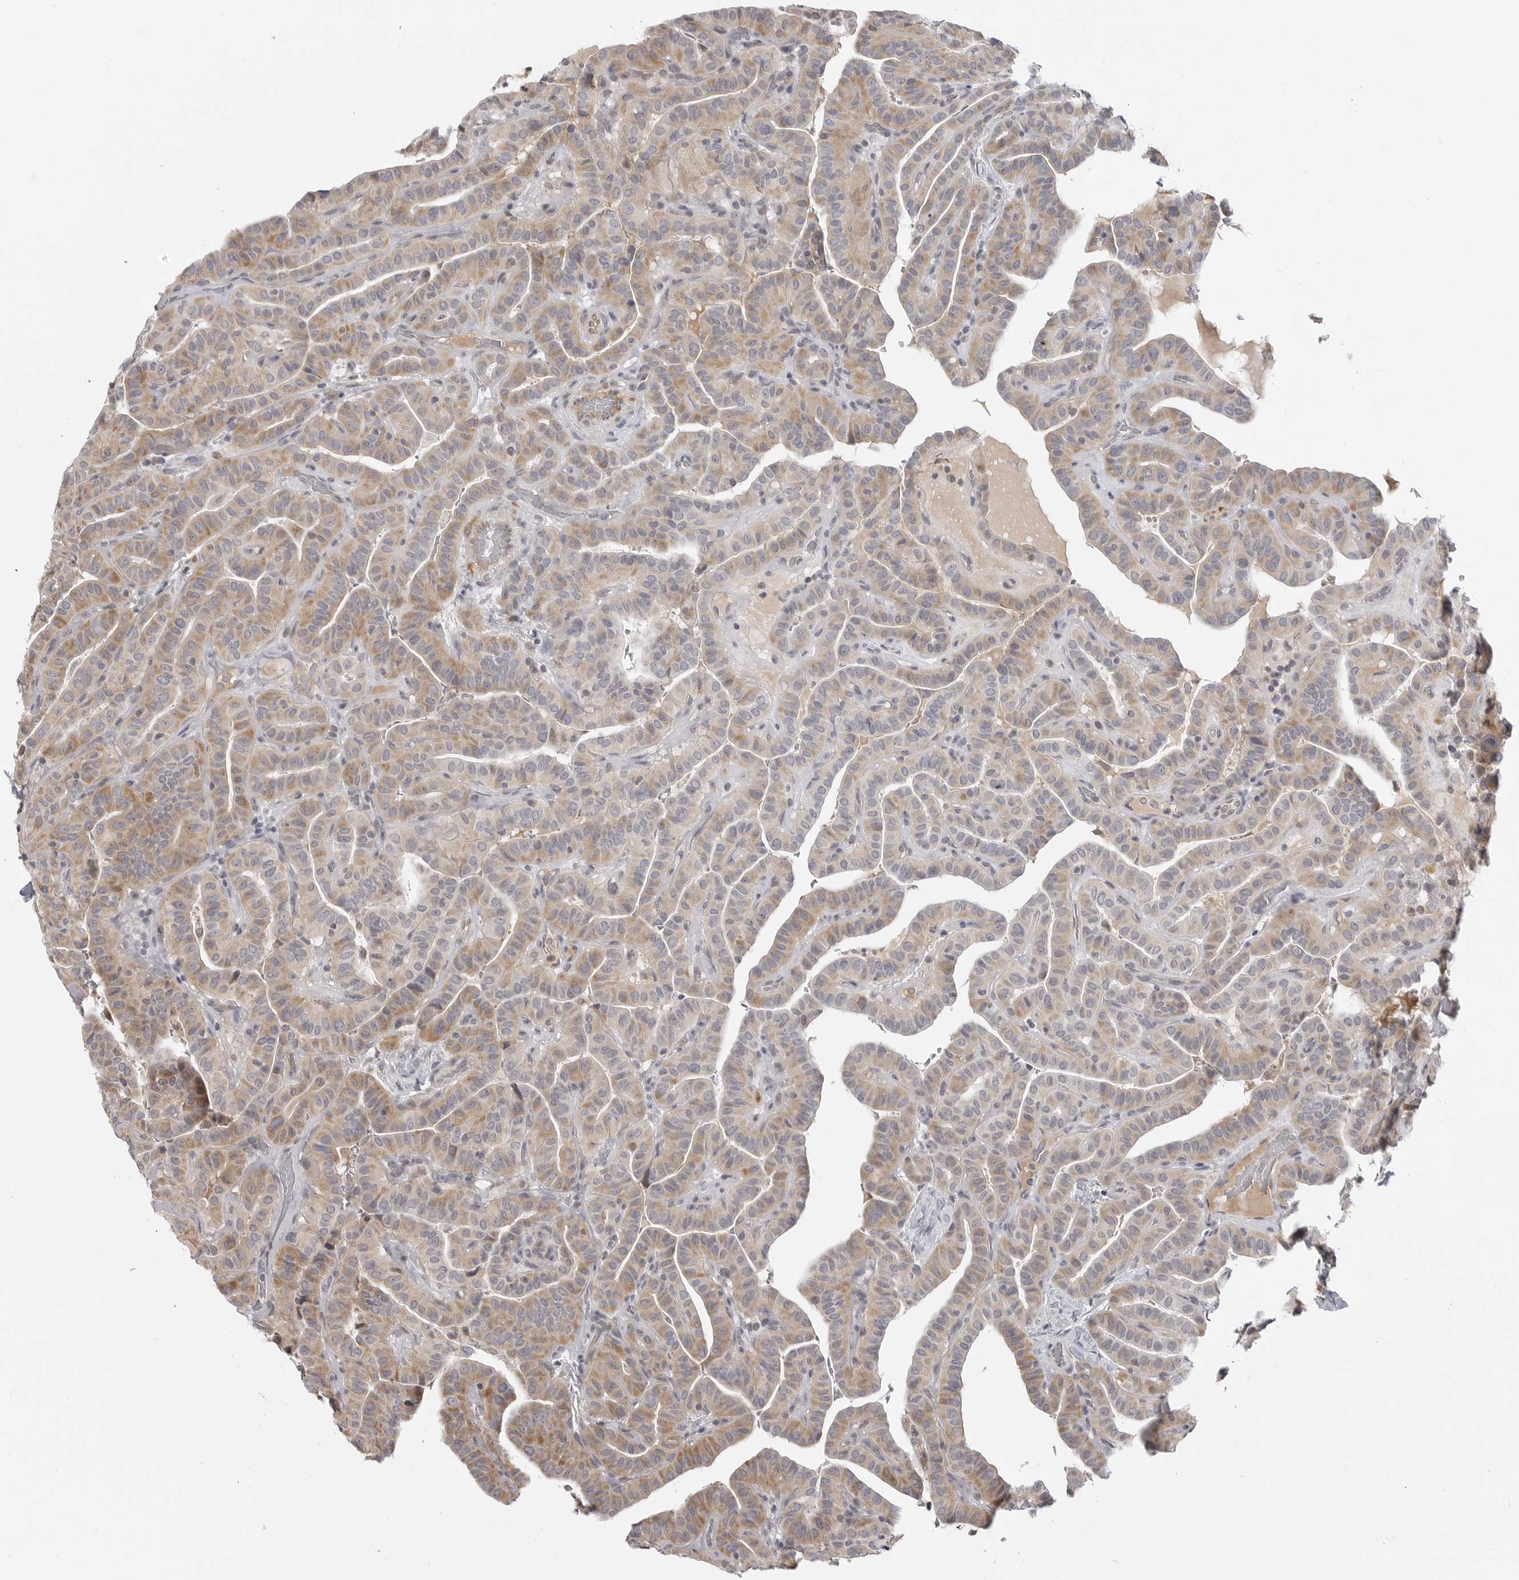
{"staining": {"intensity": "weak", "quantity": ">75%", "location": "cytoplasmic/membranous"}, "tissue": "thyroid cancer", "cell_type": "Tumor cells", "image_type": "cancer", "snomed": [{"axis": "morphology", "description": "Papillary adenocarcinoma, NOS"}, {"axis": "topography", "description": "Thyroid gland"}], "caption": "The immunohistochemical stain highlights weak cytoplasmic/membranous expression in tumor cells of thyroid cancer (papillary adenocarcinoma) tissue. The staining was performed using DAB to visualize the protein expression in brown, while the nuclei were stained in blue with hematoxylin (Magnification: 20x).", "gene": "MAP7D1", "patient": {"sex": "male", "age": 77}}